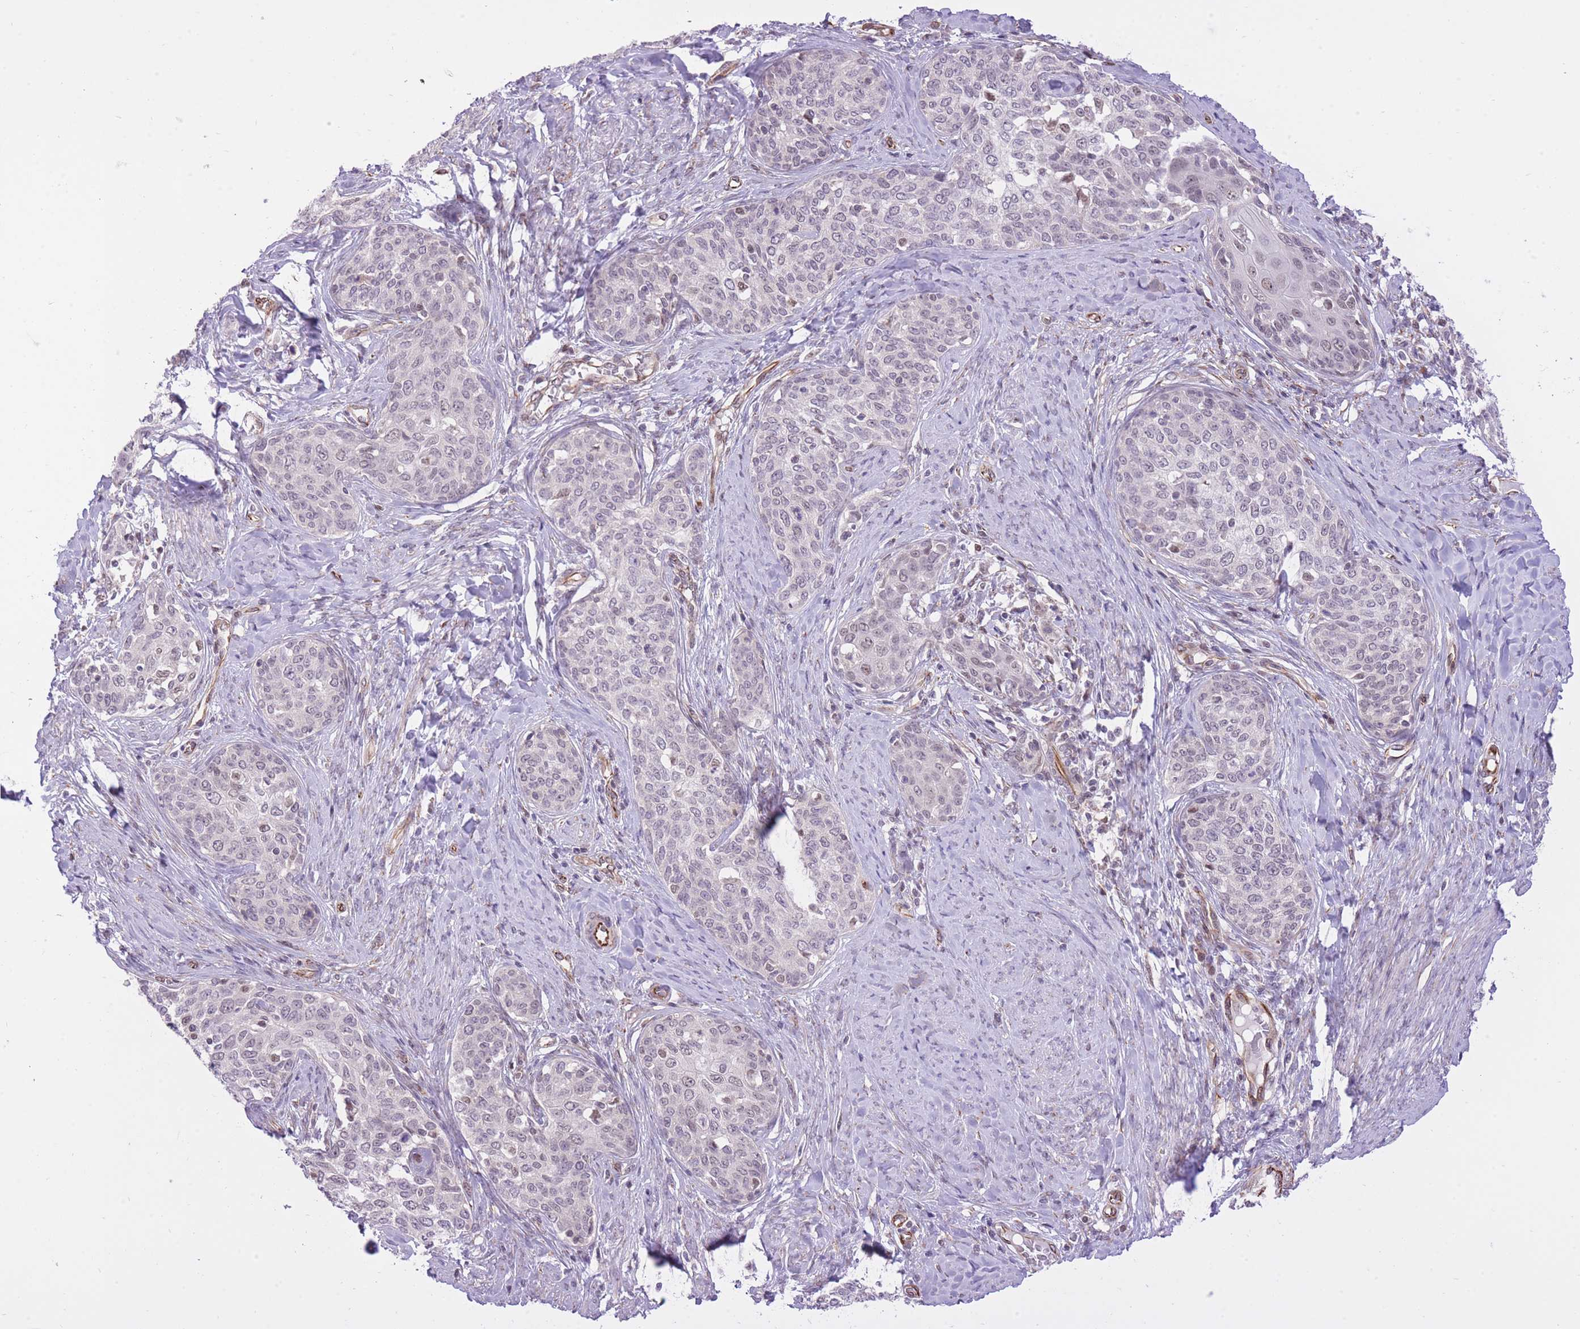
{"staining": {"intensity": "weak", "quantity": "<25%", "location": "nuclear"}, "tissue": "cervical cancer", "cell_type": "Tumor cells", "image_type": "cancer", "snomed": [{"axis": "morphology", "description": "Squamous cell carcinoma, NOS"}, {"axis": "morphology", "description": "Adenocarcinoma, NOS"}, {"axis": "topography", "description": "Cervix"}], "caption": "Photomicrograph shows no protein staining in tumor cells of cervical cancer tissue.", "gene": "ELL", "patient": {"sex": "female", "age": 52}}